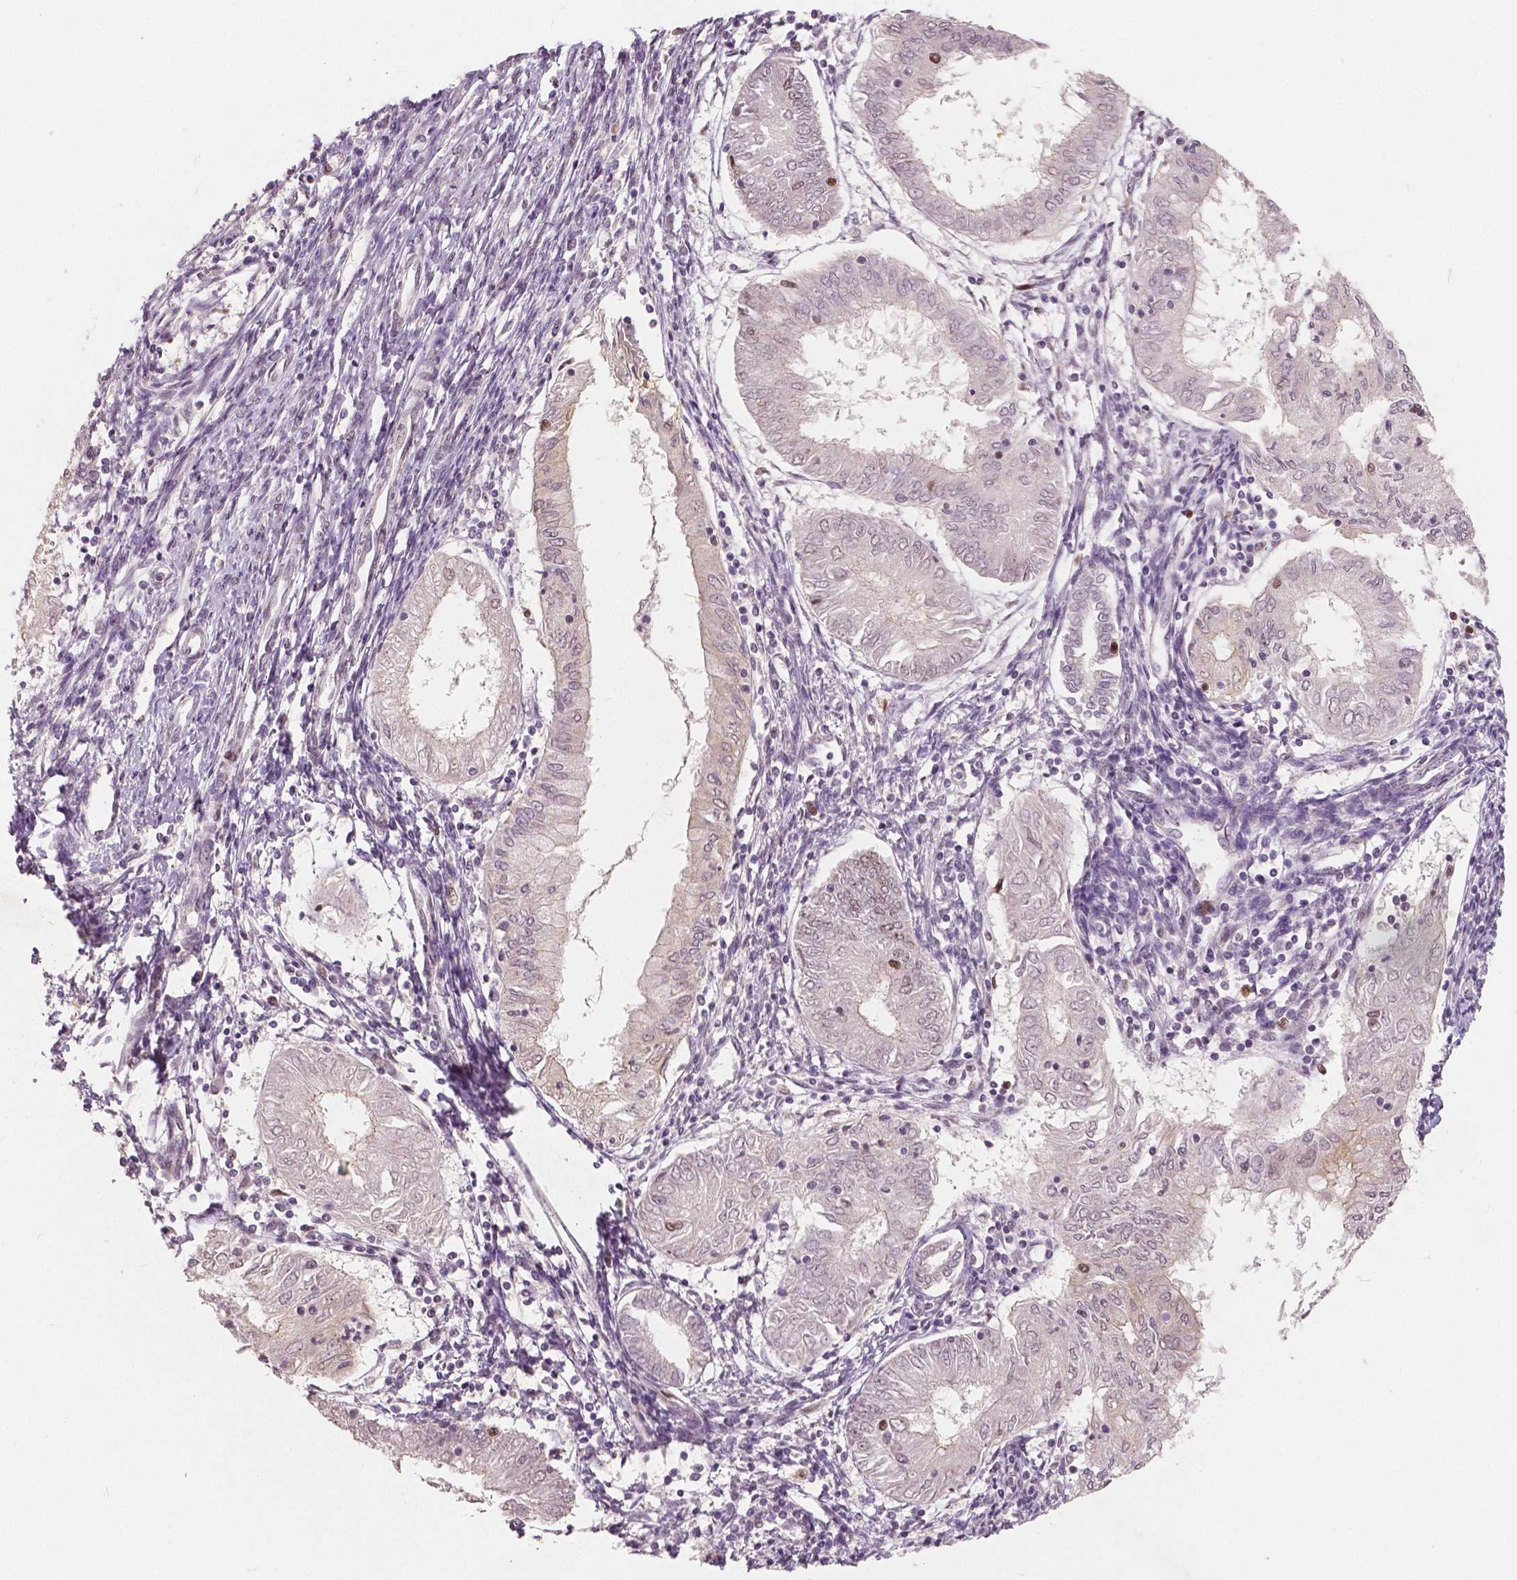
{"staining": {"intensity": "negative", "quantity": "none", "location": "none"}, "tissue": "endometrial cancer", "cell_type": "Tumor cells", "image_type": "cancer", "snomed": [{"axis": "morphology", "description": "Adenocarcinoma, NOS"}, {"axis": "topography", "description": "Endometrium"}], "caption": "Human endometrial adenocarcinoma stained for a protein using IHC displays no expression in tumor cells.", "gene": "NSD2", "patient": {"sex": "female", "age": 68}}